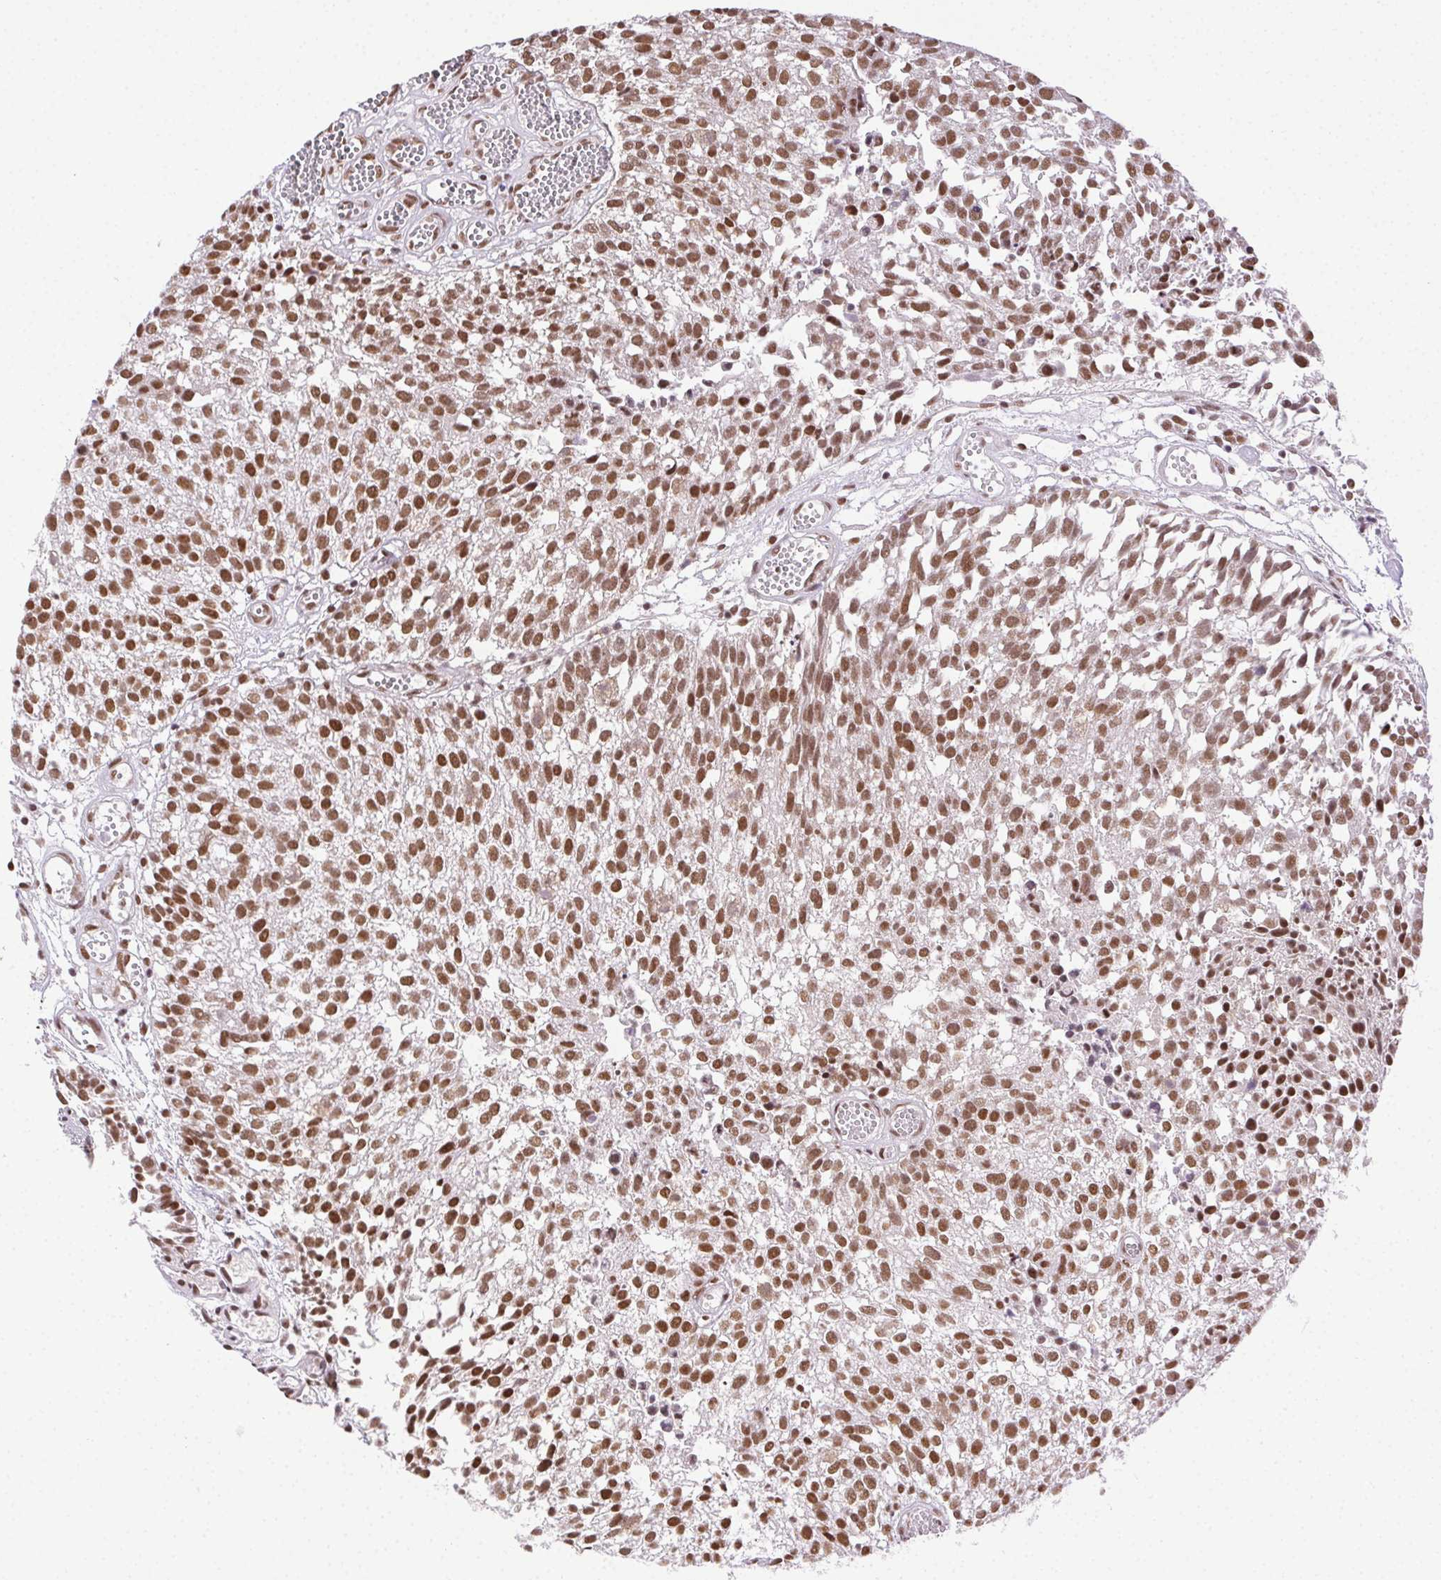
{"staining": {"intensity": "strong", "quantity": ">75%", "location": "nuclear"}, "tissue": "urothelial cancer", "cell_type": "Tumor cells", "image_type": "cancer", "snomed": [{"axis": "morphology", "description": "Urothelial carcinoma, Low grade"}, {"axis": "topography", "description": "Urinary bladder"}], "caption": "Immunohistochemistry (IHC) photomicrograph of urothelial cancer stained for a protein (brown), which demonstrates high levels of strong nuclear staining in about >75% of tumor cells.", "gene": "TRA2B", "patient": {"sex": "male", "age": 70}}